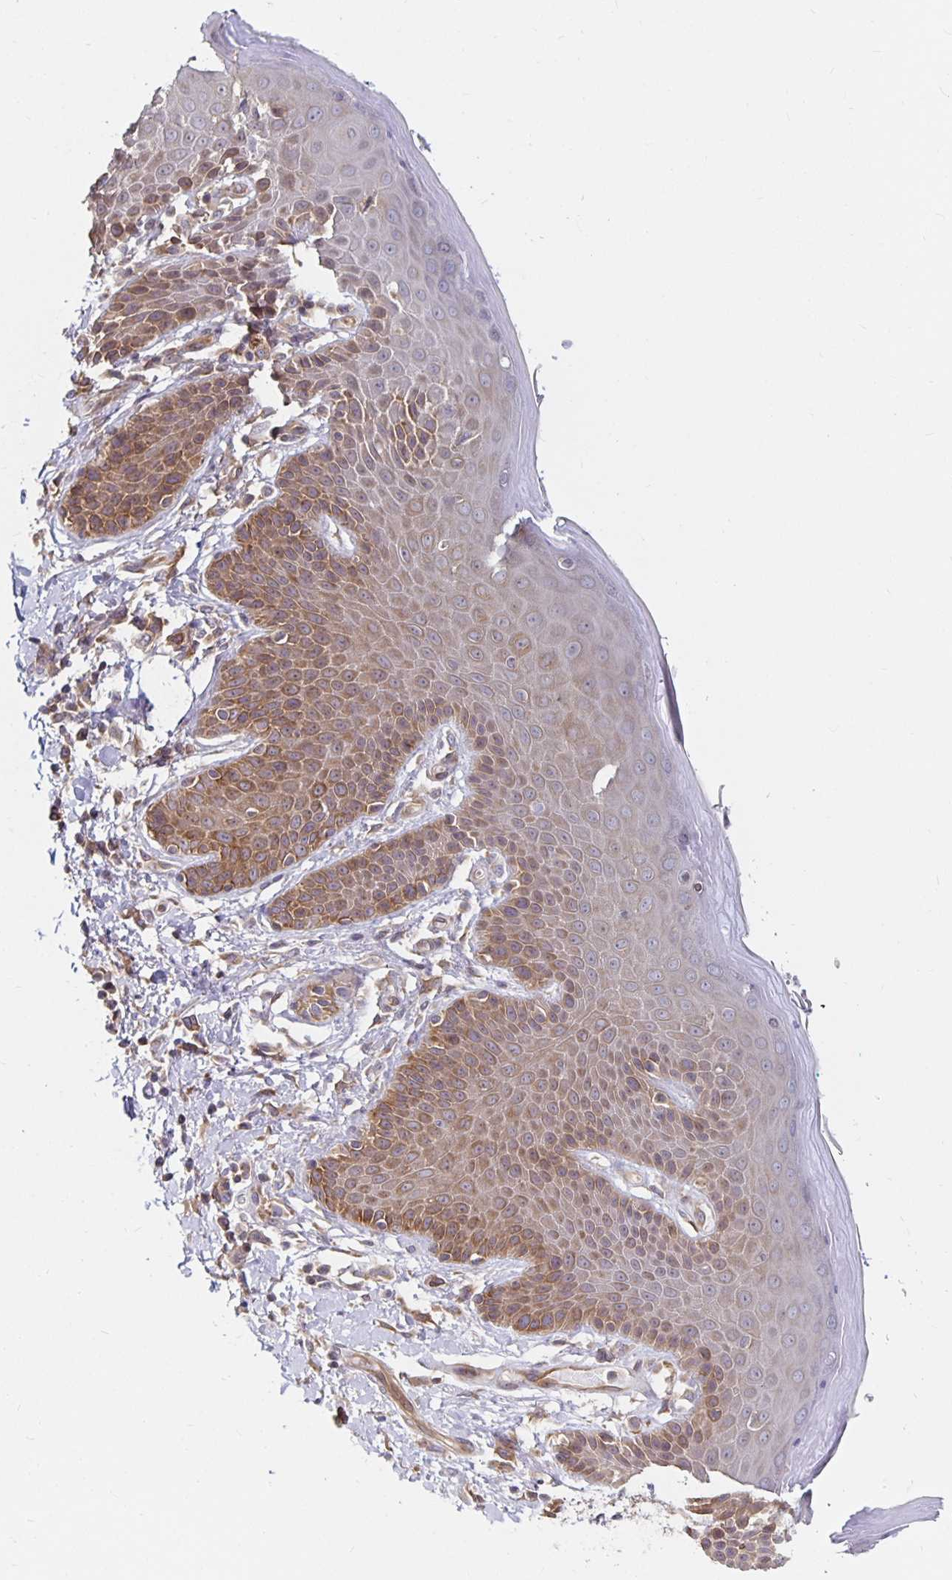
{"staining": {"intensity": "moderate", "quantity": "25%-75%", "location": "cytoplasmic/membranous"}, "tissue": "skin", "cell_type": "Epidermal cells", "image_type": "normal", "snomed": [{"axis": "morphology", "description": "Normal tissue, NOS"}, {"axis": "topography", "description": "Anal"}, {"axis": "topography", "description": "Peripheral nerve tissue"}], "caption": "About 25%-75% of epidermal cells in unremarkable human skin show moderate cytoplasmic/membranous protein positivity as visualized by brown immunohistochemical staining.", "gene": "PDAP1", "patient": {"sex": "male", "age": 51}}